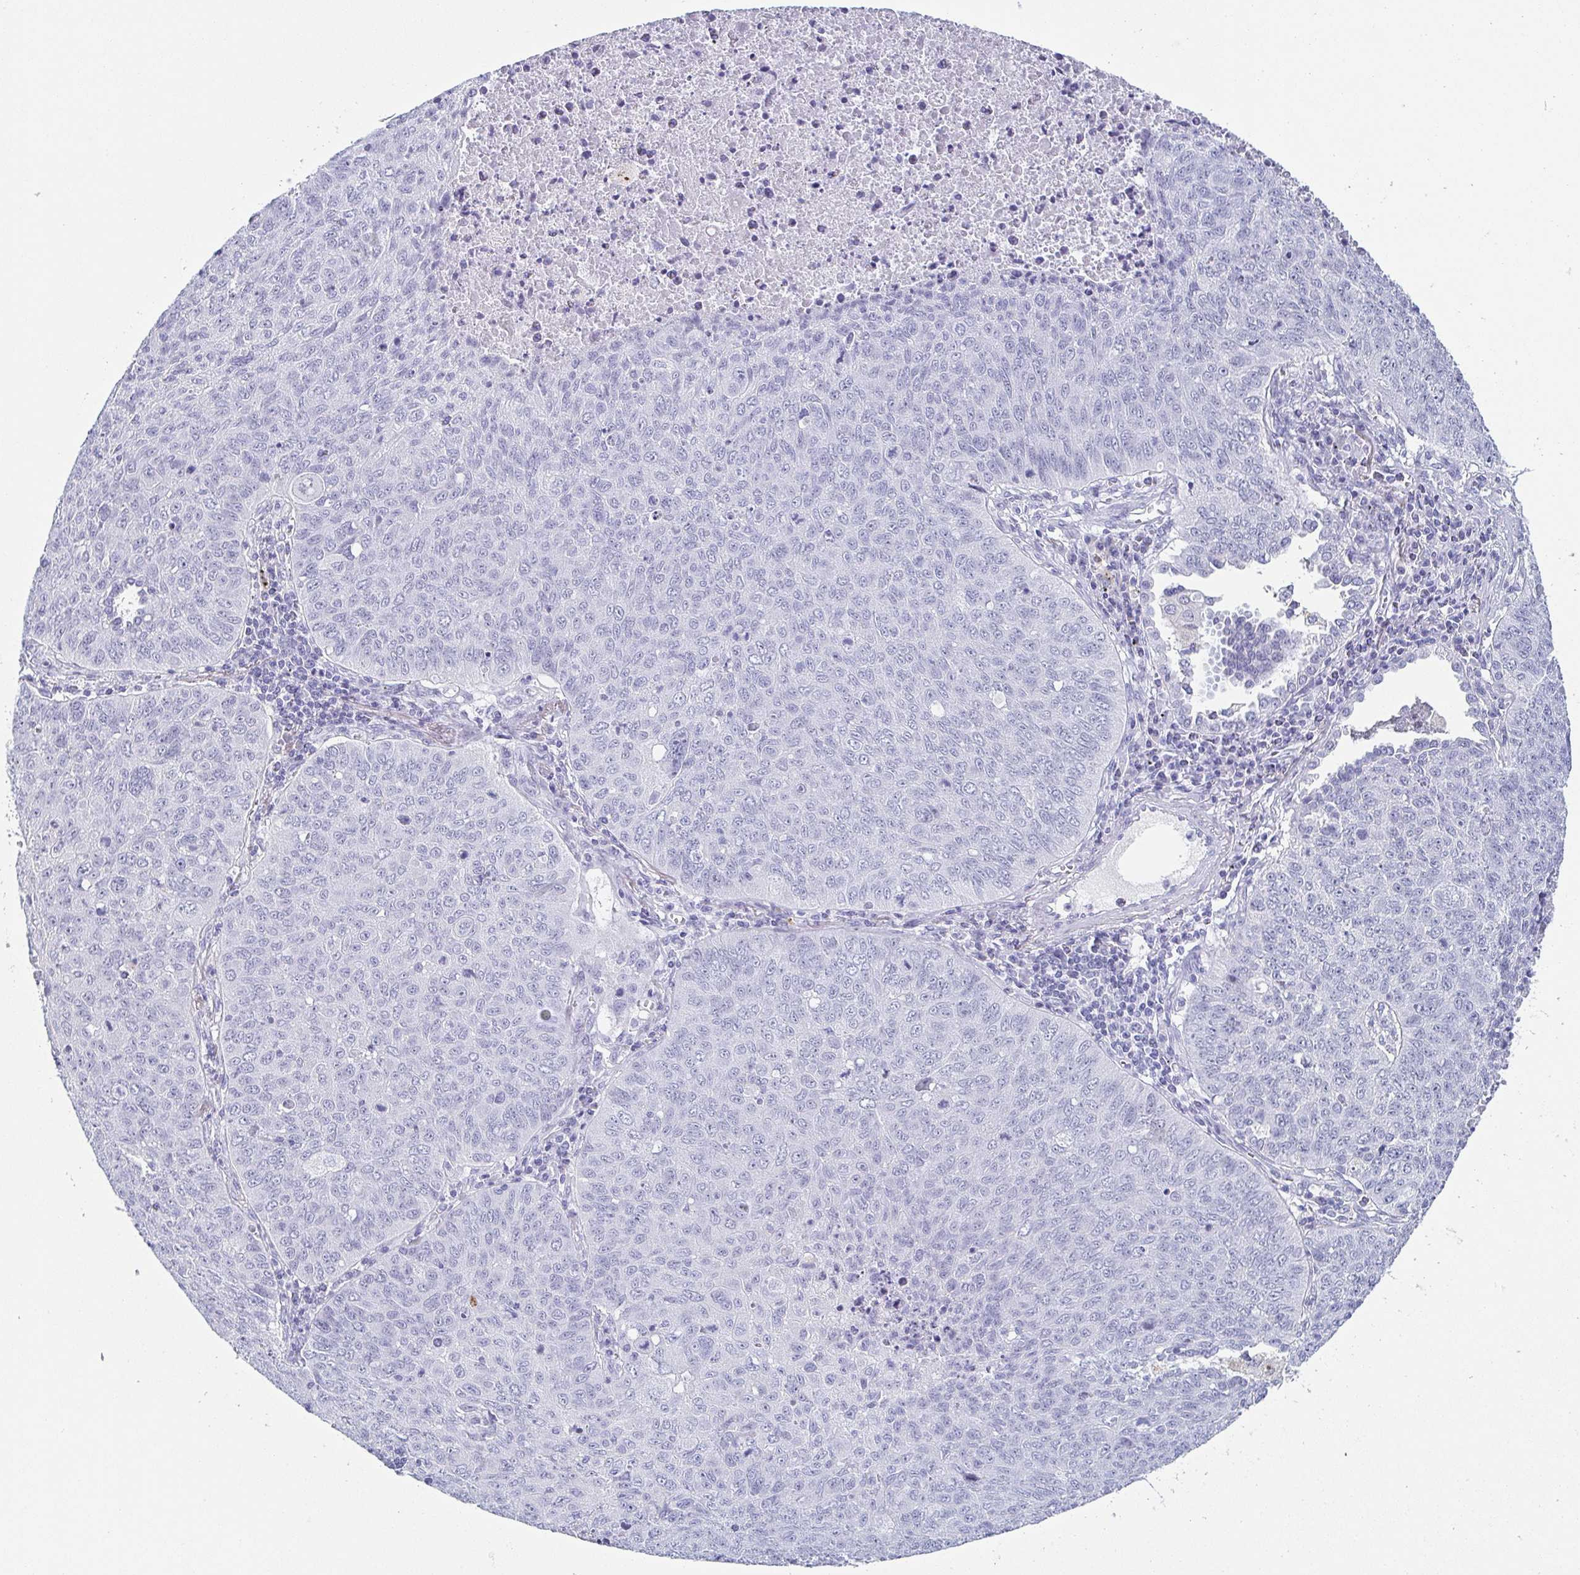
{"staining": {"intensity": "negative", "quantity": "none", "location": "none"}, "tissue": "lung cancer", "cell_type": "Tumor cells", "image_type": "cancer", "snomed": [{"axis": "morphology", "description": "Normal morphology"}, {"axis": "morphology", "description": "Aneuploidy"}, {"axis": "morphology", "description": "Squamous cell carcinoma, NOS"}, {"axis": "topography", "description": "Lymph node"}, {"axis": "topography", "description": "Lung"}], "caption": "Immunohistochemistry (IHC) of human squamous cell carcinoma (lung) shows no expression in tumor cells. (DAB (3,3'-diaminobenzidine) IHC with hematoxylin counter stain).", "gene": "REG4", "patient": {"sex": "female", "age": 76}}